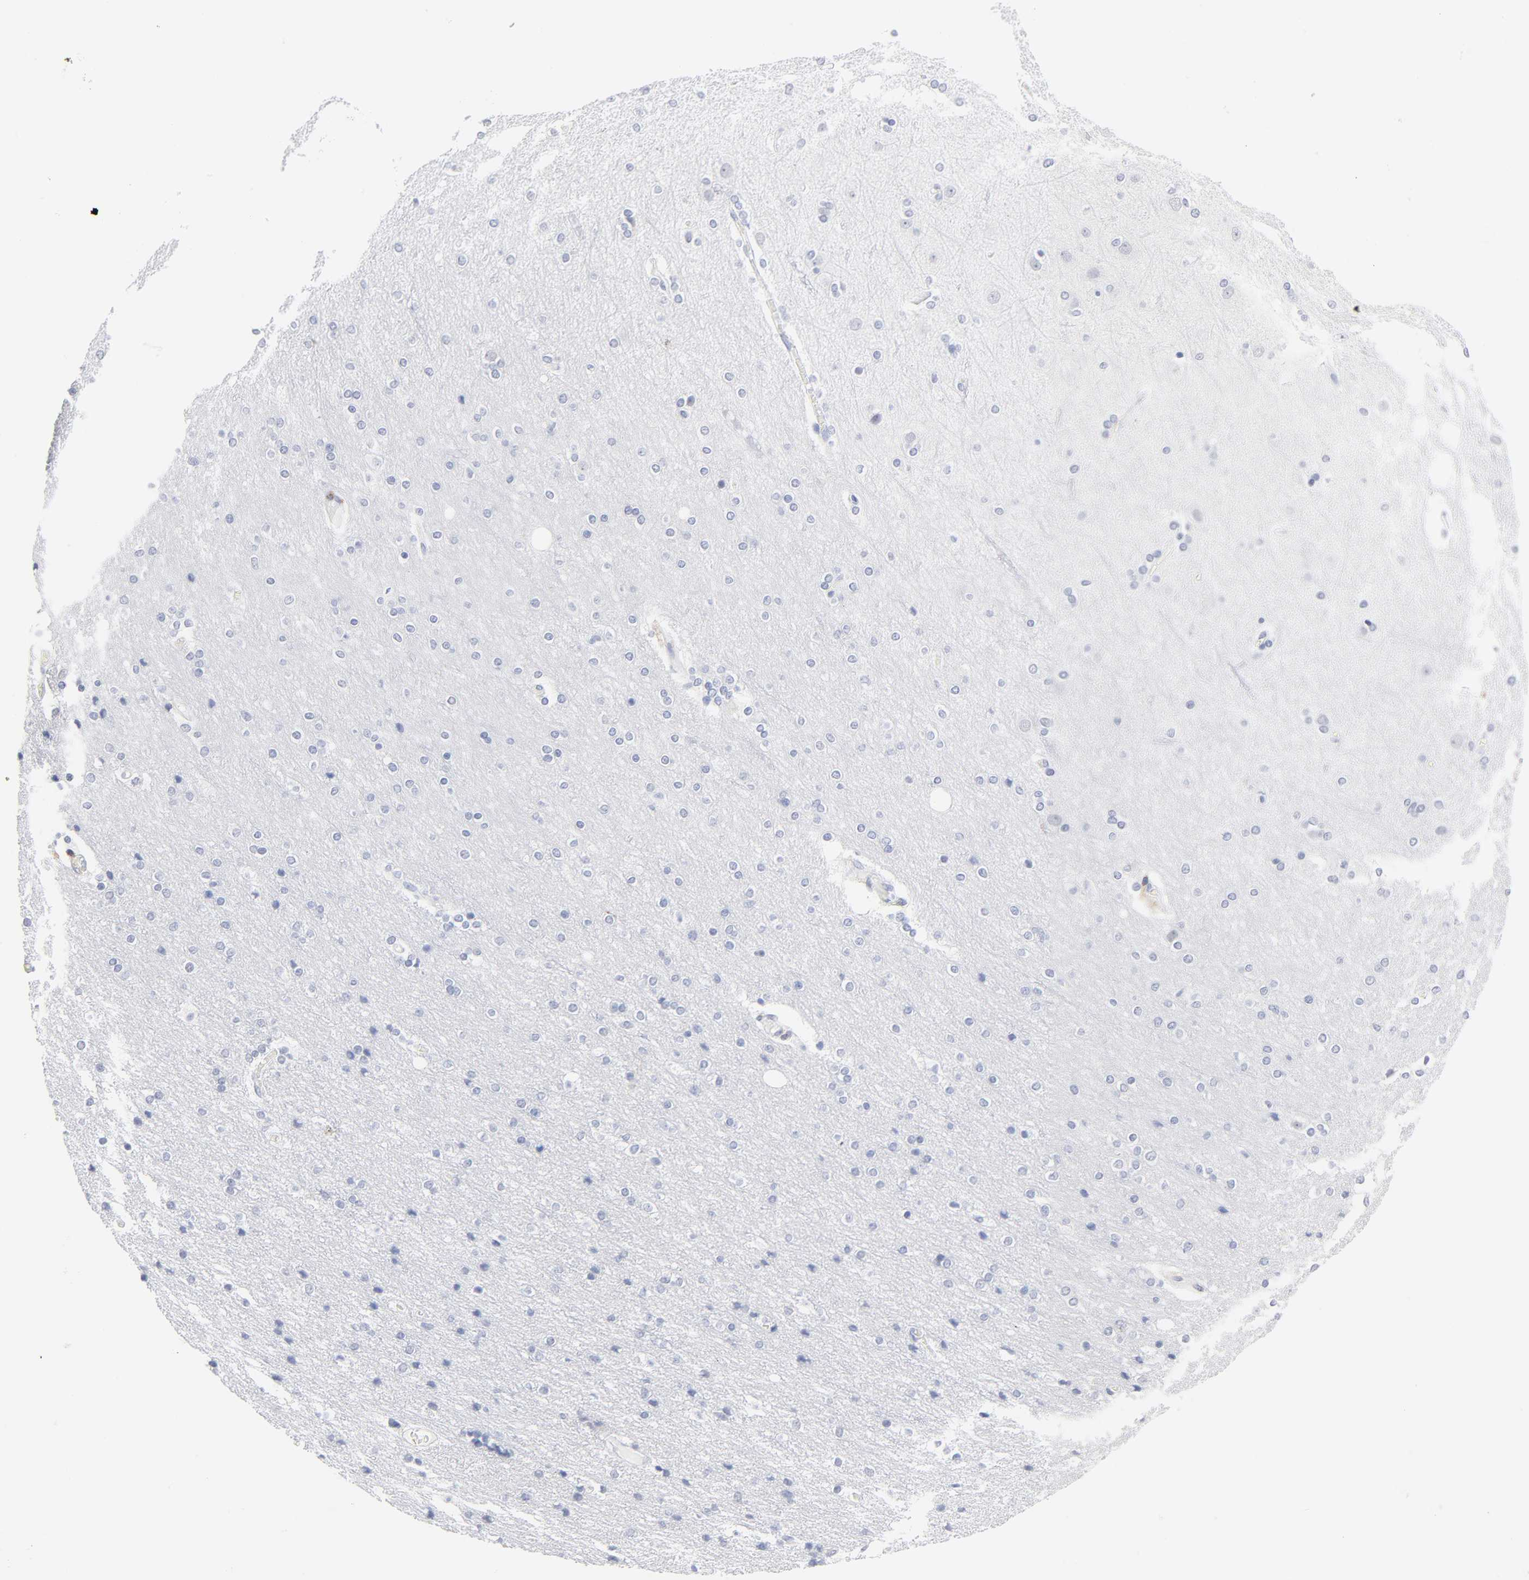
{"staining": {"intensity": "negative", "quantity": "none", "location": "none"}, "tissue": "cerebral cortex", "cell_type": "Endothelial cells", "image_type": "normal", "snomed": [{"axis": "morphology", "description": "Normal tissue, NOS"}, {"axis": "topography", "description": "Cerebral cortex"}], "caption": "Immunohistochemistry (IHC) of benign cerebral cortex displays no positivity in endothelial cells.", "gene": "LTBP2", "patient": {"sex": "female", "age": 54}}